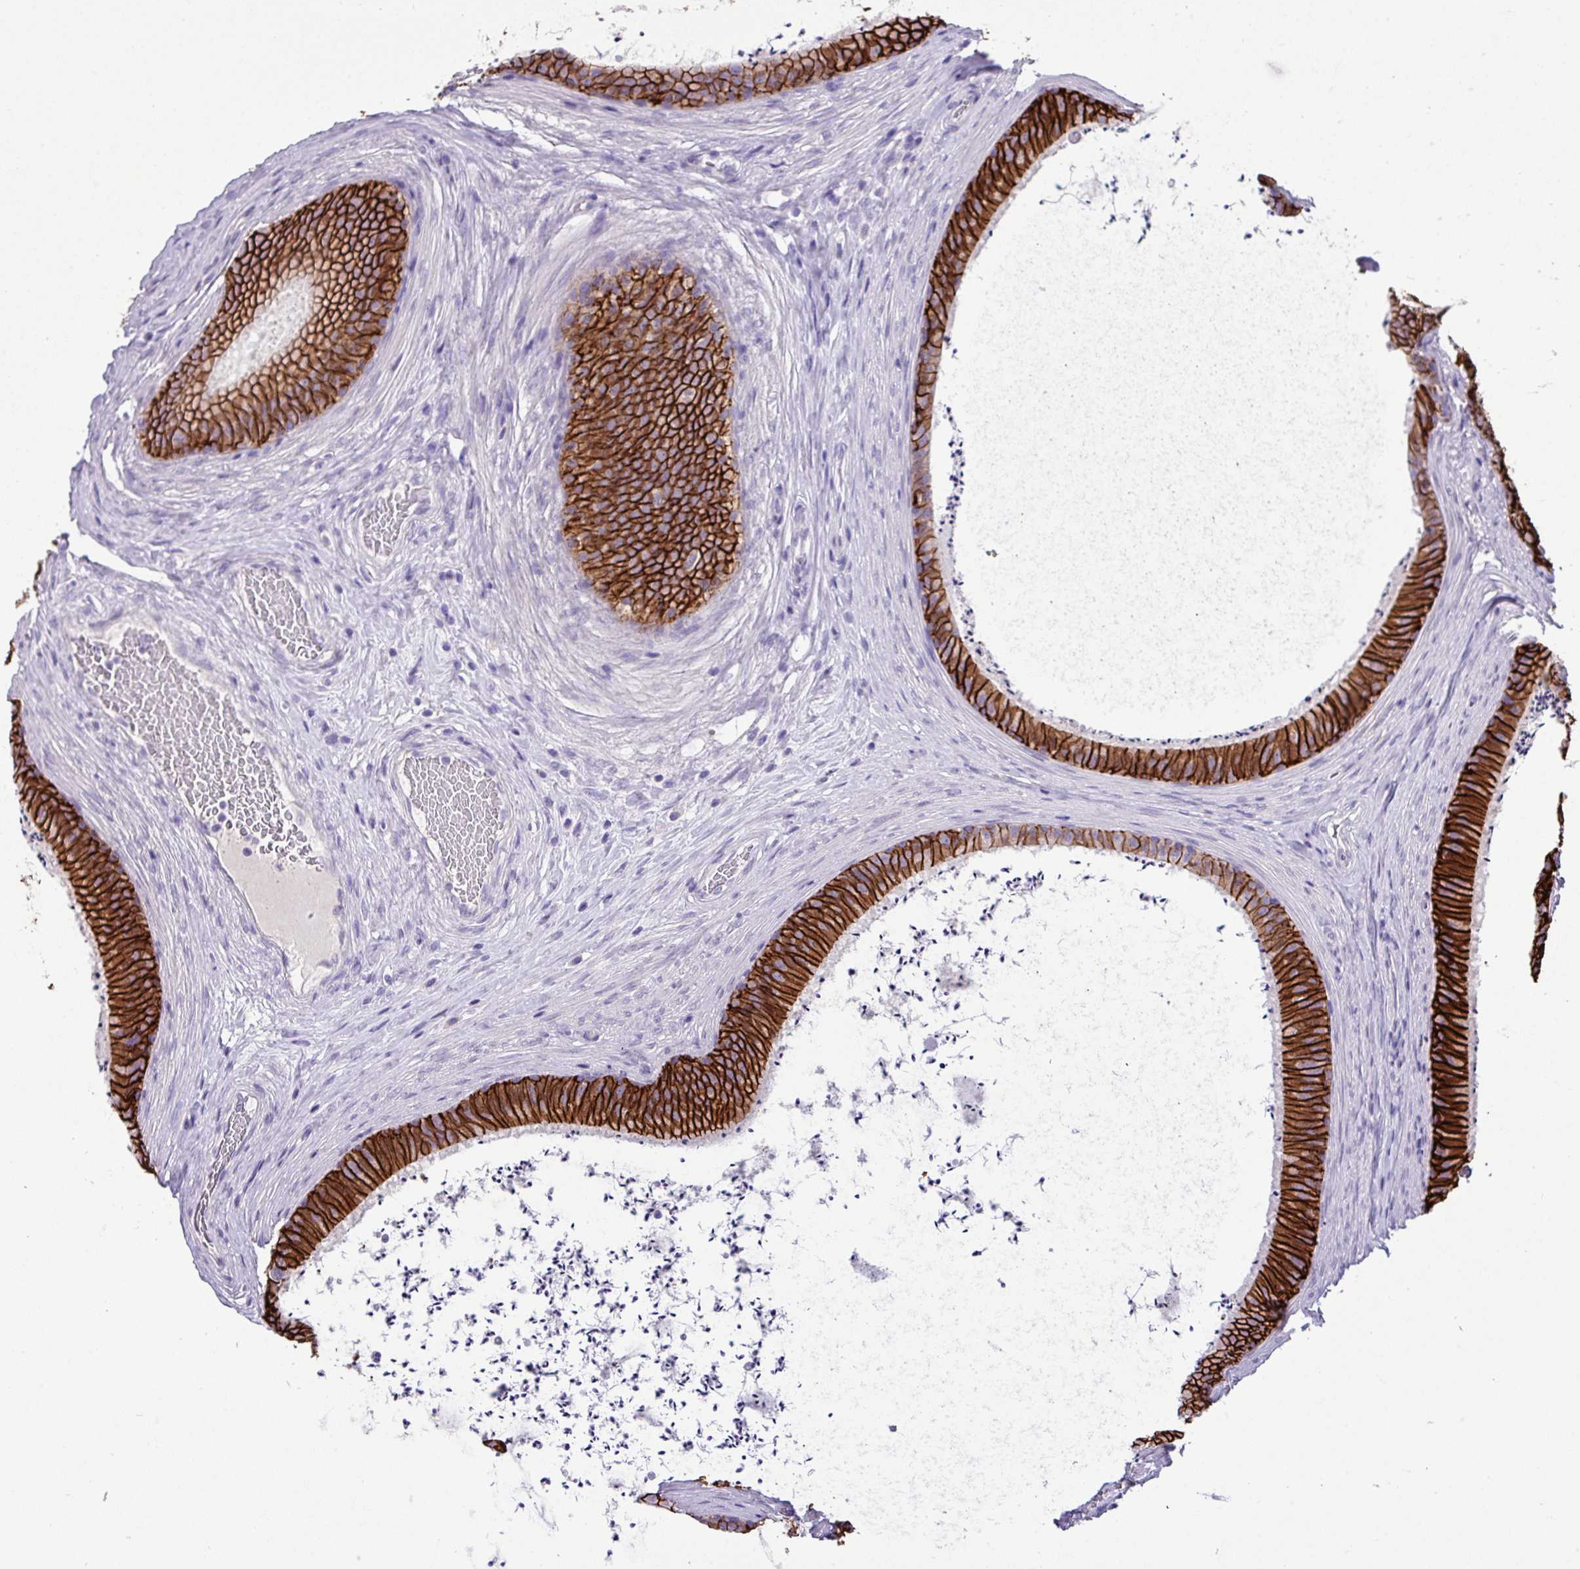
{"staining": {"intensity": "strong", "quantity": ">75%", "location": "cytoplasmic/membranous"}, "tissue": "epididymis", "cell_type": "Glandular cells", "image_type": "normal", "snomed": [{"axis": "morphology", "description": "Normal tissue, NOS"}, {"axis": "topography", "description": "Testis"}, {"axis": "topography", "description": "Epididymis"}], "caption": "IHC of unremarkable human epididymis reveals high levels of strong cytoplasmic/membranous expression in about >75% of glandular cells.", "gene": "EPCAM", "patient": {"sex": "male", "age": 41}}